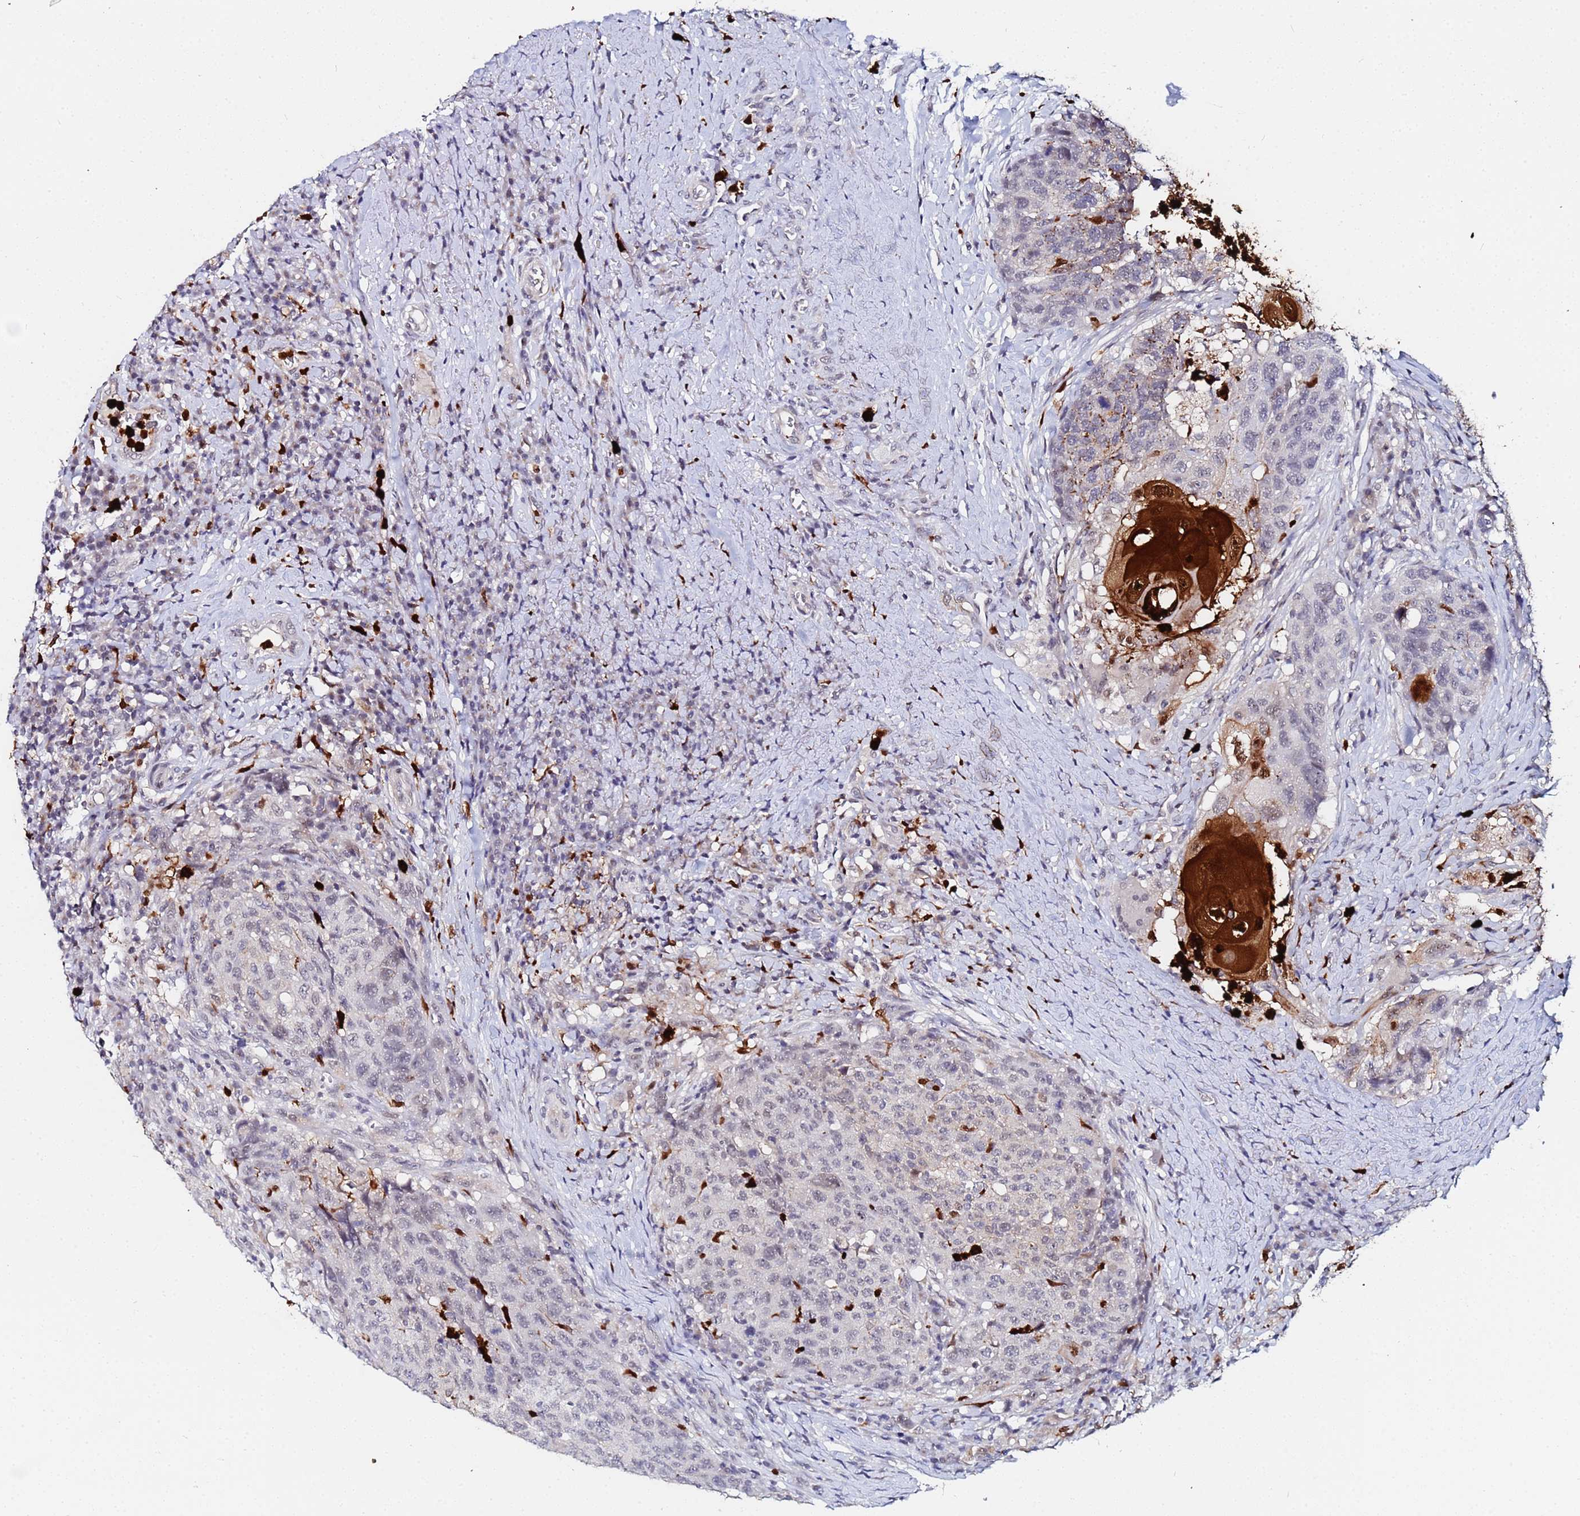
{"staining": {"intensity": "strong", "quantity": "<25%", "location": "cytoplasmic/membranous,nuclear"}, "tissue": "head and neck cancer", "cell_type": "Tumor cells", "image_type": "cancer", "snomed": [{"axis": "morphology", "description": "Squamous cell carcinoma, NOS"}, {"axis": "topography", "description": "Head-Neck"}], "caption": "Squamous cell carcinoma (head and neck) tissue demonstrates strong cytoplasmic/membranous and nuclear positivity in approximately <25% of tumor cells, visualized by immunohistochemistry.", "gene": "MTCL1", "patient": {"sex": "male", "age": 66}}